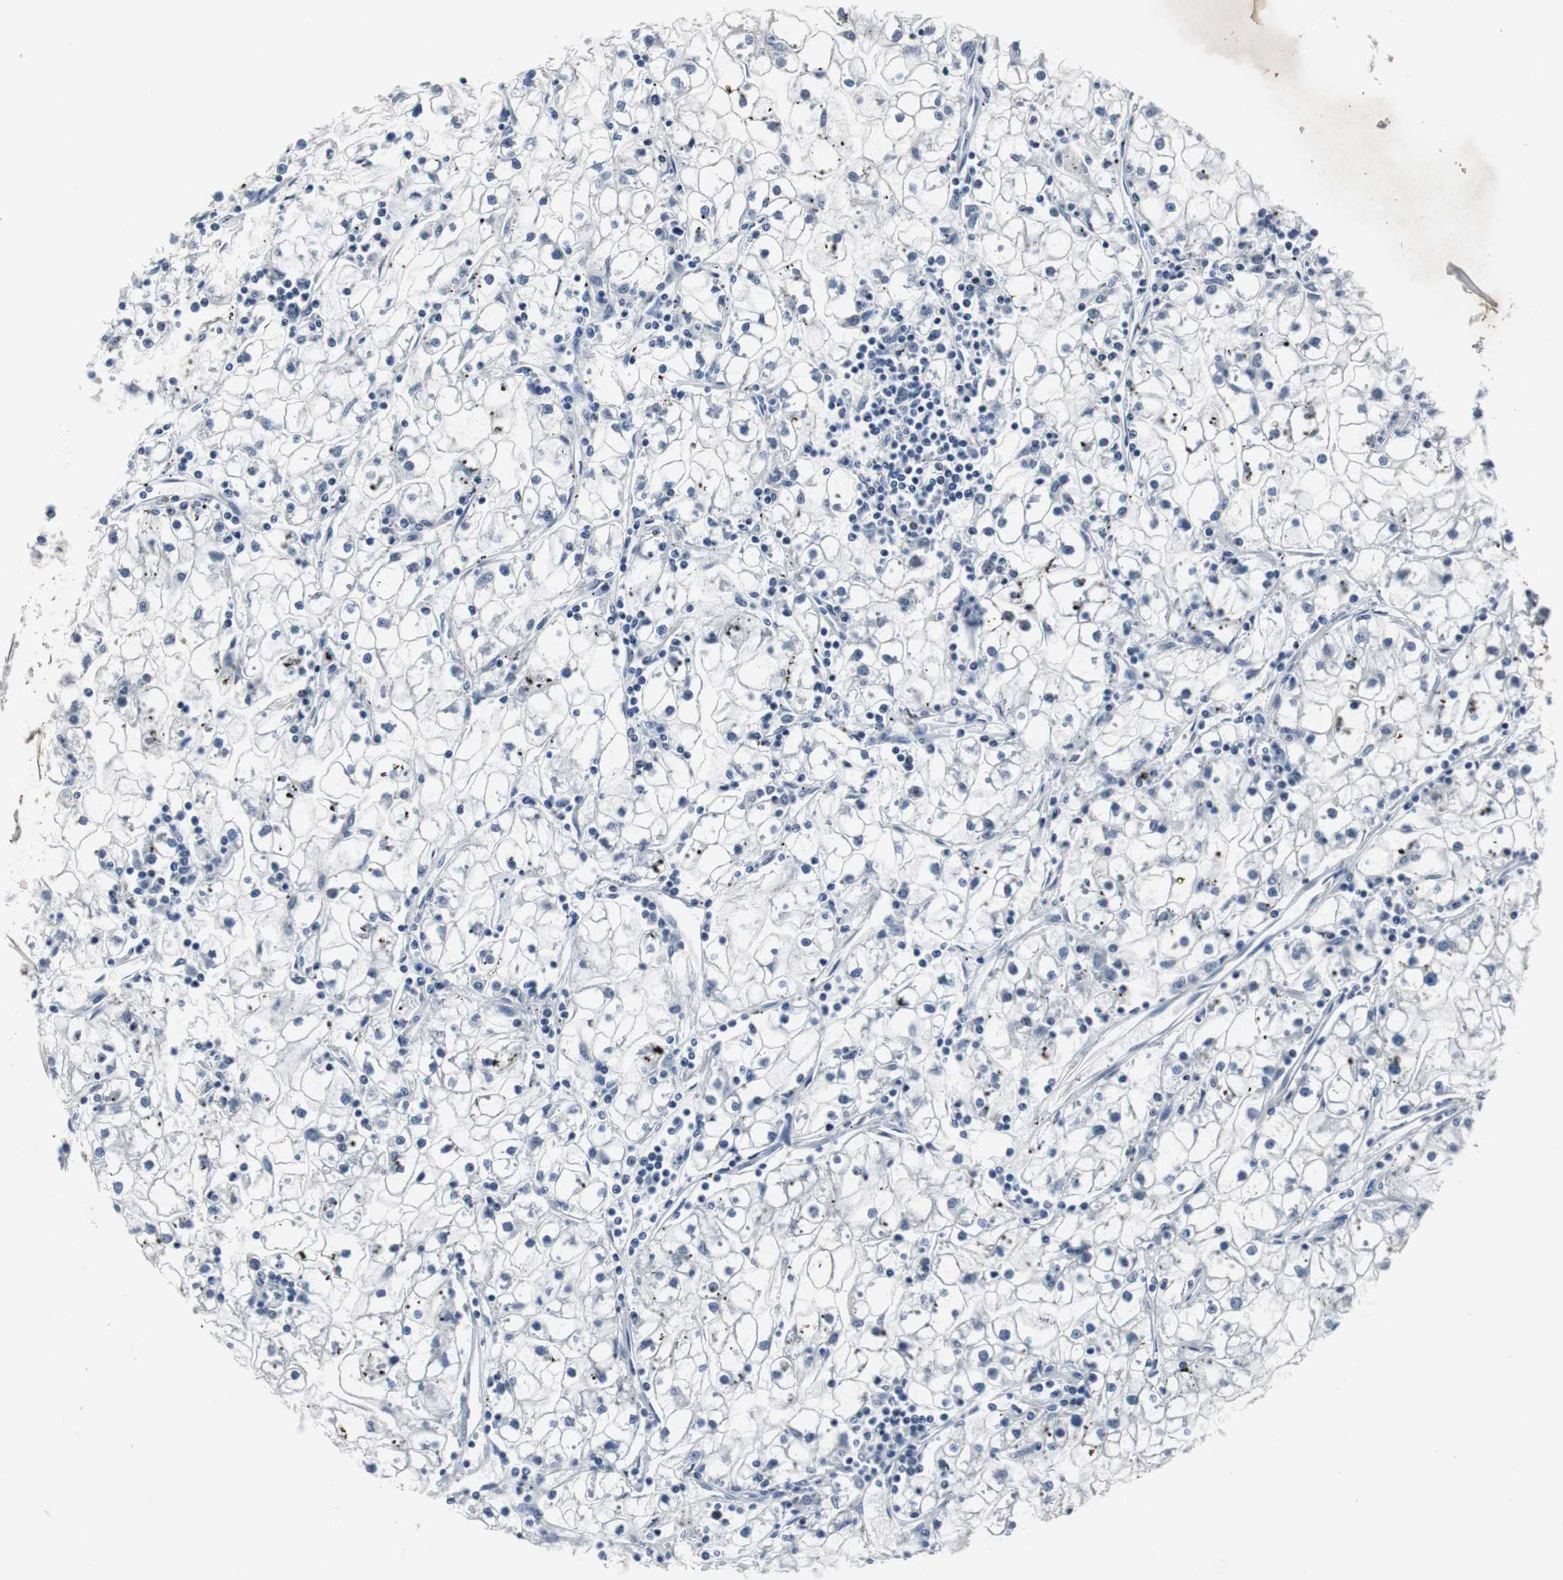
{"staining": {"intensity": "negative", "quantity": "none", "location": "none"}, "tissue": "renal cancer", "cell_type": "Tumor cells", "image_type": "cancer", "snomed": [{"axis": "morphology", "description": "Adenocarcinoma, NOS"}, {"axis": "topography", "description": "Kidney"}], "caption": "The micrograph displays no staining of tumor cells in renal cancer (adenocarcinoma). (DAB (3,3'-diaminobenzidine) immunohistochemistry visualized using brightfield microscopy, high magnification).", "gene": "FOXP4", "patient": {"sex": "male", "age": 56}}